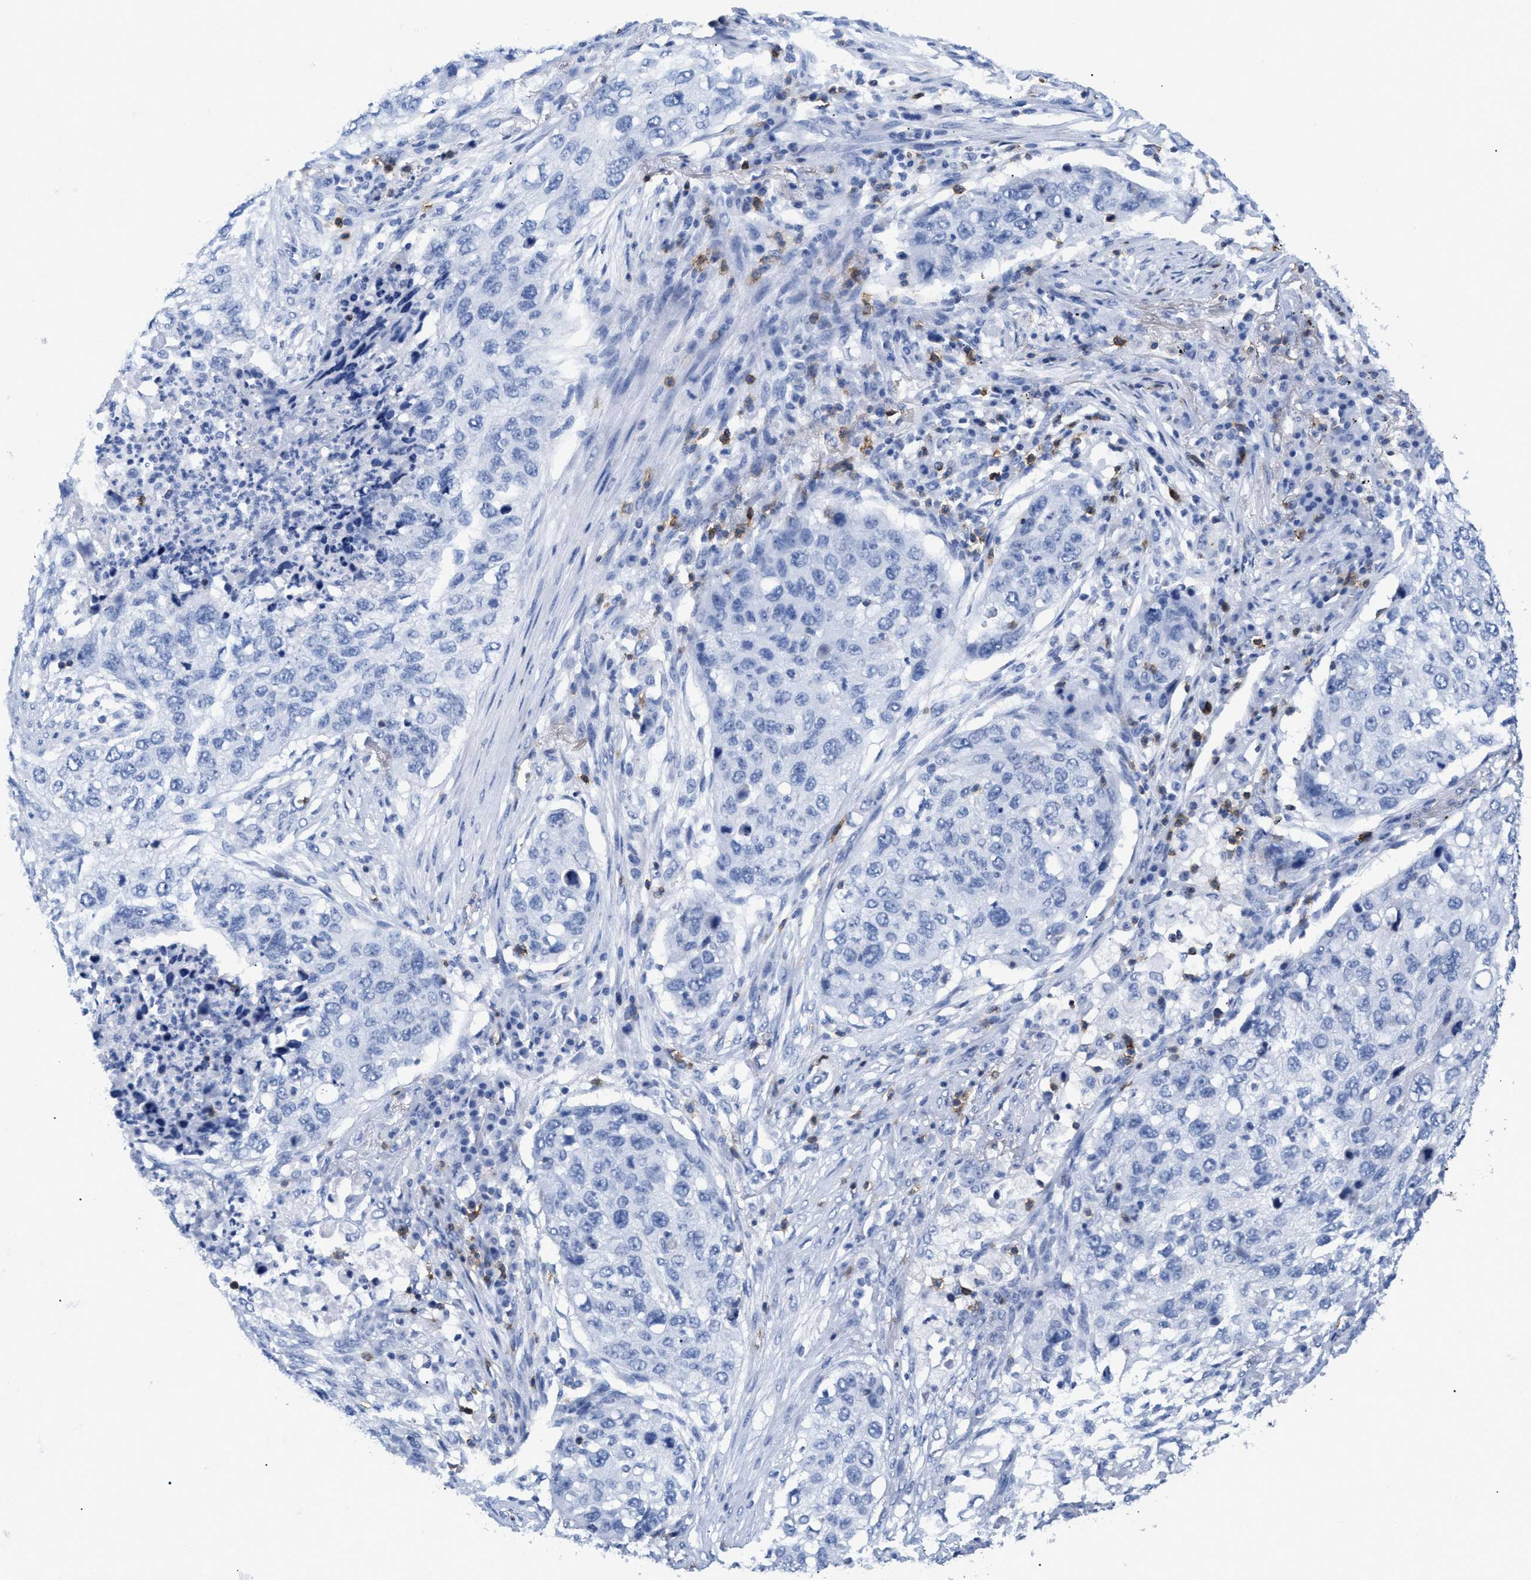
{"staining": {"intensity": "negative", "quantity": "none", "location": "none"}, "tissue": "lung cancer", "cell_type": "Tumor cells", "image_type": "cancer", "snomed": [{"axis": "morphology", "description": "Squamous cell carcinoma, NOS"}, {"axis": "topography", "description": "Lung"}], "caption": "IHC histopathology image of neoplastic tissue: human lung cancer stained with DAB (3,3'-diaminobenzidine) exhibits no significant protein expression in tumor cells.", "gene": "CD5", "patient": {"sex": "female", "age": 63}}